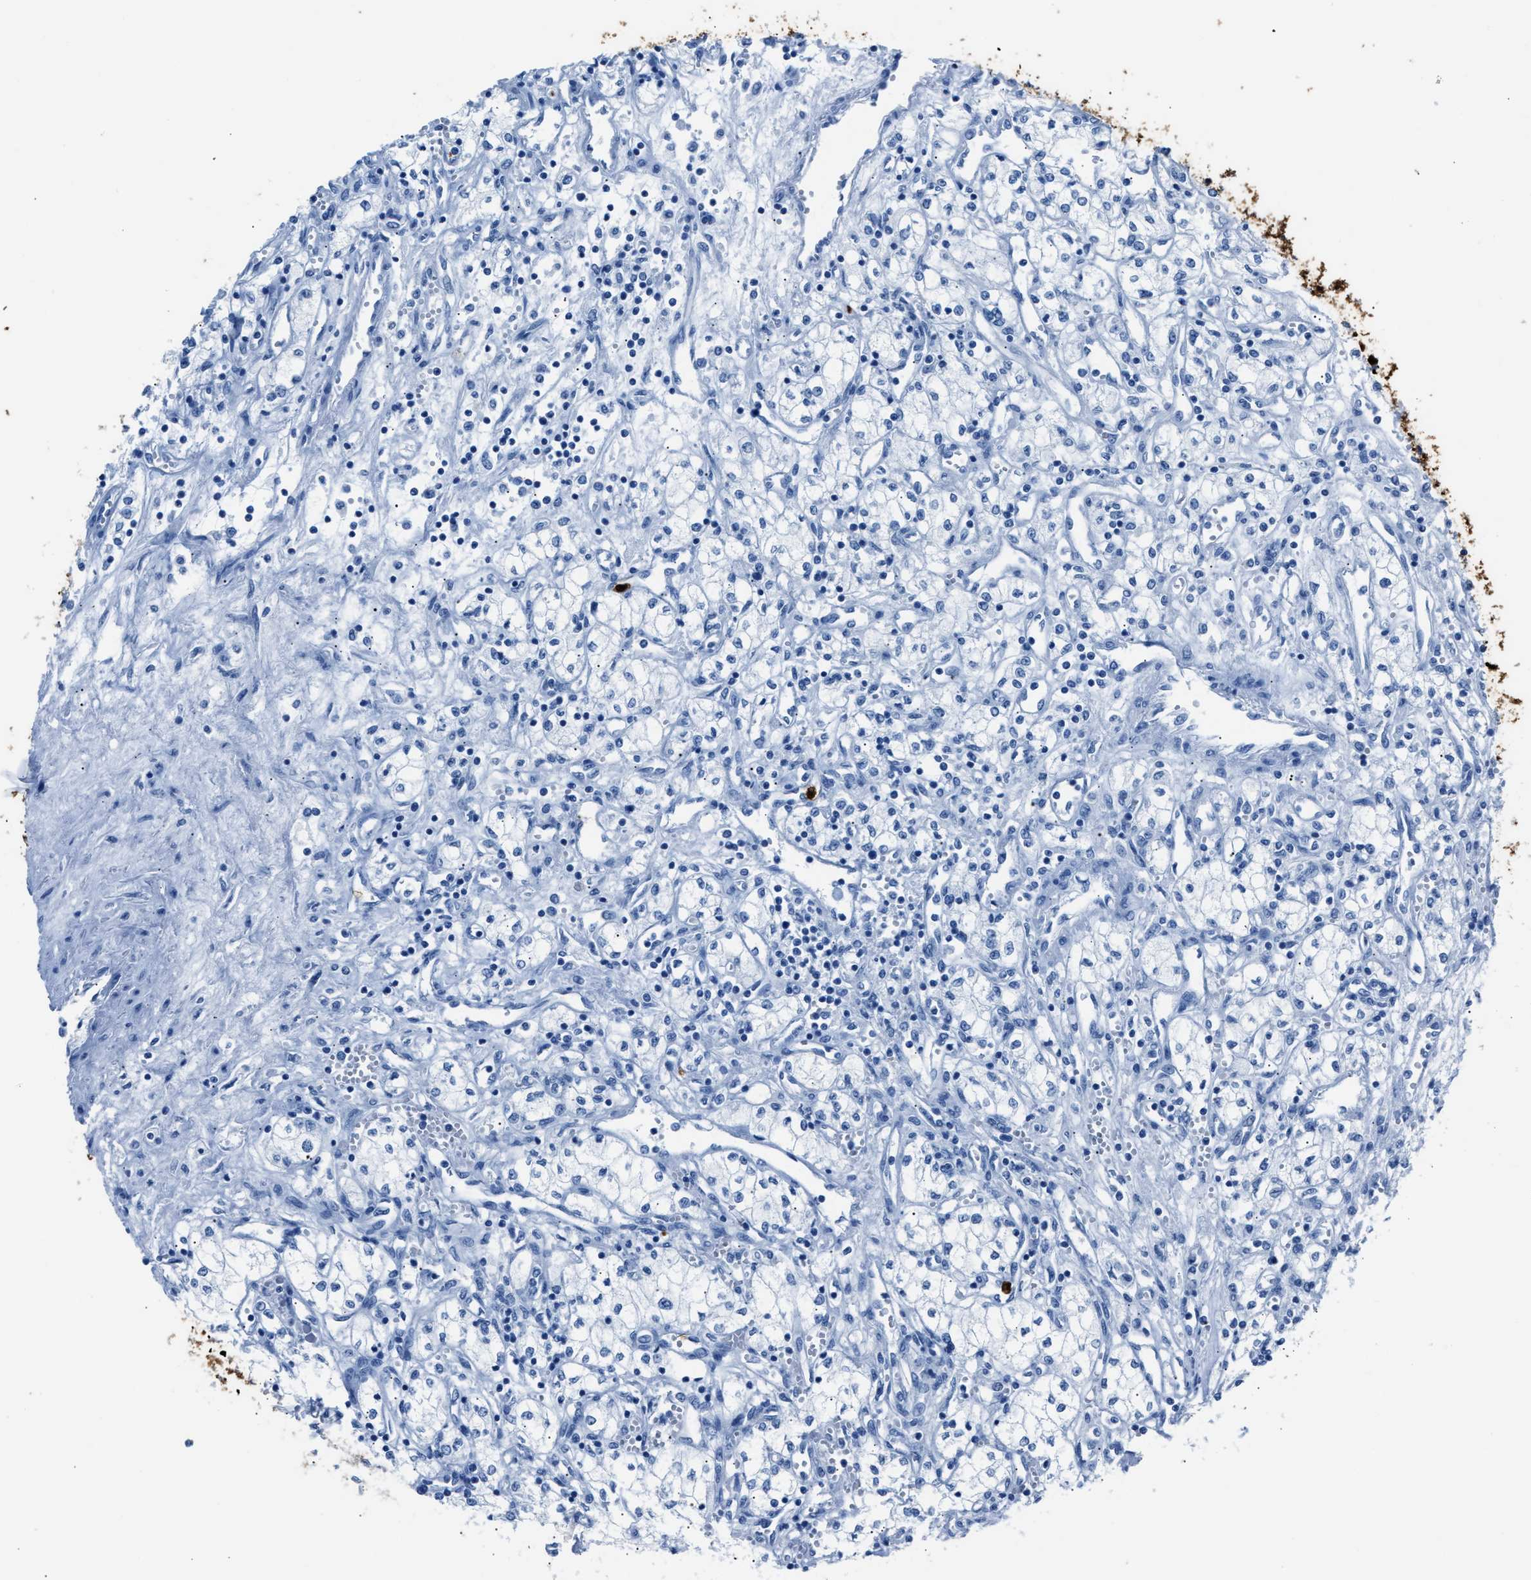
{"staining": {"intensity": "negative", "quantity": "none", "location": "none"}, "tissue": "renal cancer", "cell_type": "Tumor cells", "image_type": "cancer", "snomed": [{"axis": "morphology", "description": "Adenocarcinoma, NOS"}, {"axis": "topography", "description": "Kidney"}], "caption": "The image shows no staining of tumor cells in renal cancer (adenocarcinoma).", "gene": "S100P", "patient": {"sex": "male", "age": 59}}